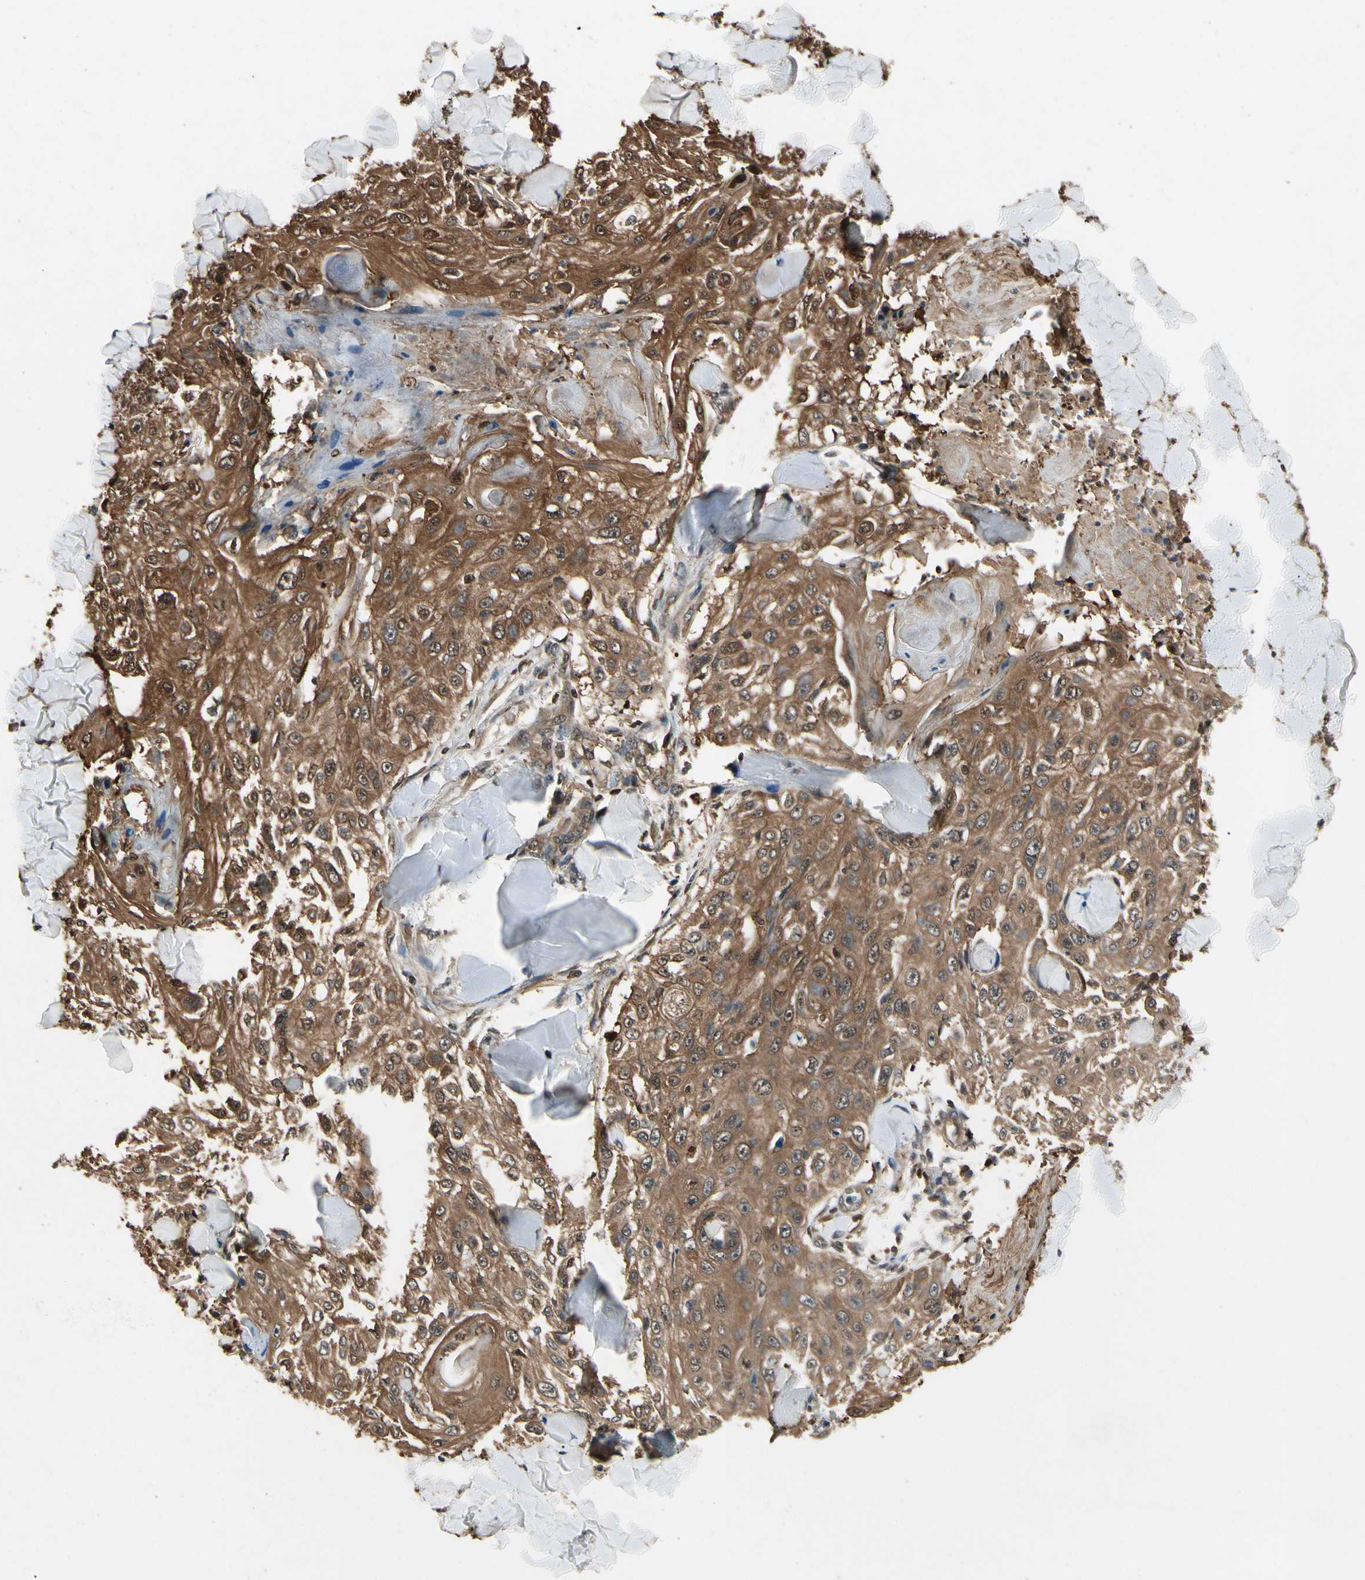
{"staining": {"intensity": "moderate", "quantity": ">75%", "location": "cytoplasmic/membranous"}, "tissue": "skin cancer", "cell_type": "Tumor cells", "image_type": "cancer", "snomed": [{"axis": "morphology", "description": "Squamous cell carcinoma, NOS"}, {"axis": "topography", "description": "Skin"}], "caption": "Immunohistochemical staining of human skin cancer exhibits moderate cytoplasmic/membranous protein expression in approximately >75% of tumor cells. The staining is performed using DAB (3,3'-diaminobenzidine) brown chromogen to label protein expression. The nuclei are counter-stained blue using hematoxylin.", "gene": "YWHAQ", "patient": {"sex": "male", "age": 86}}